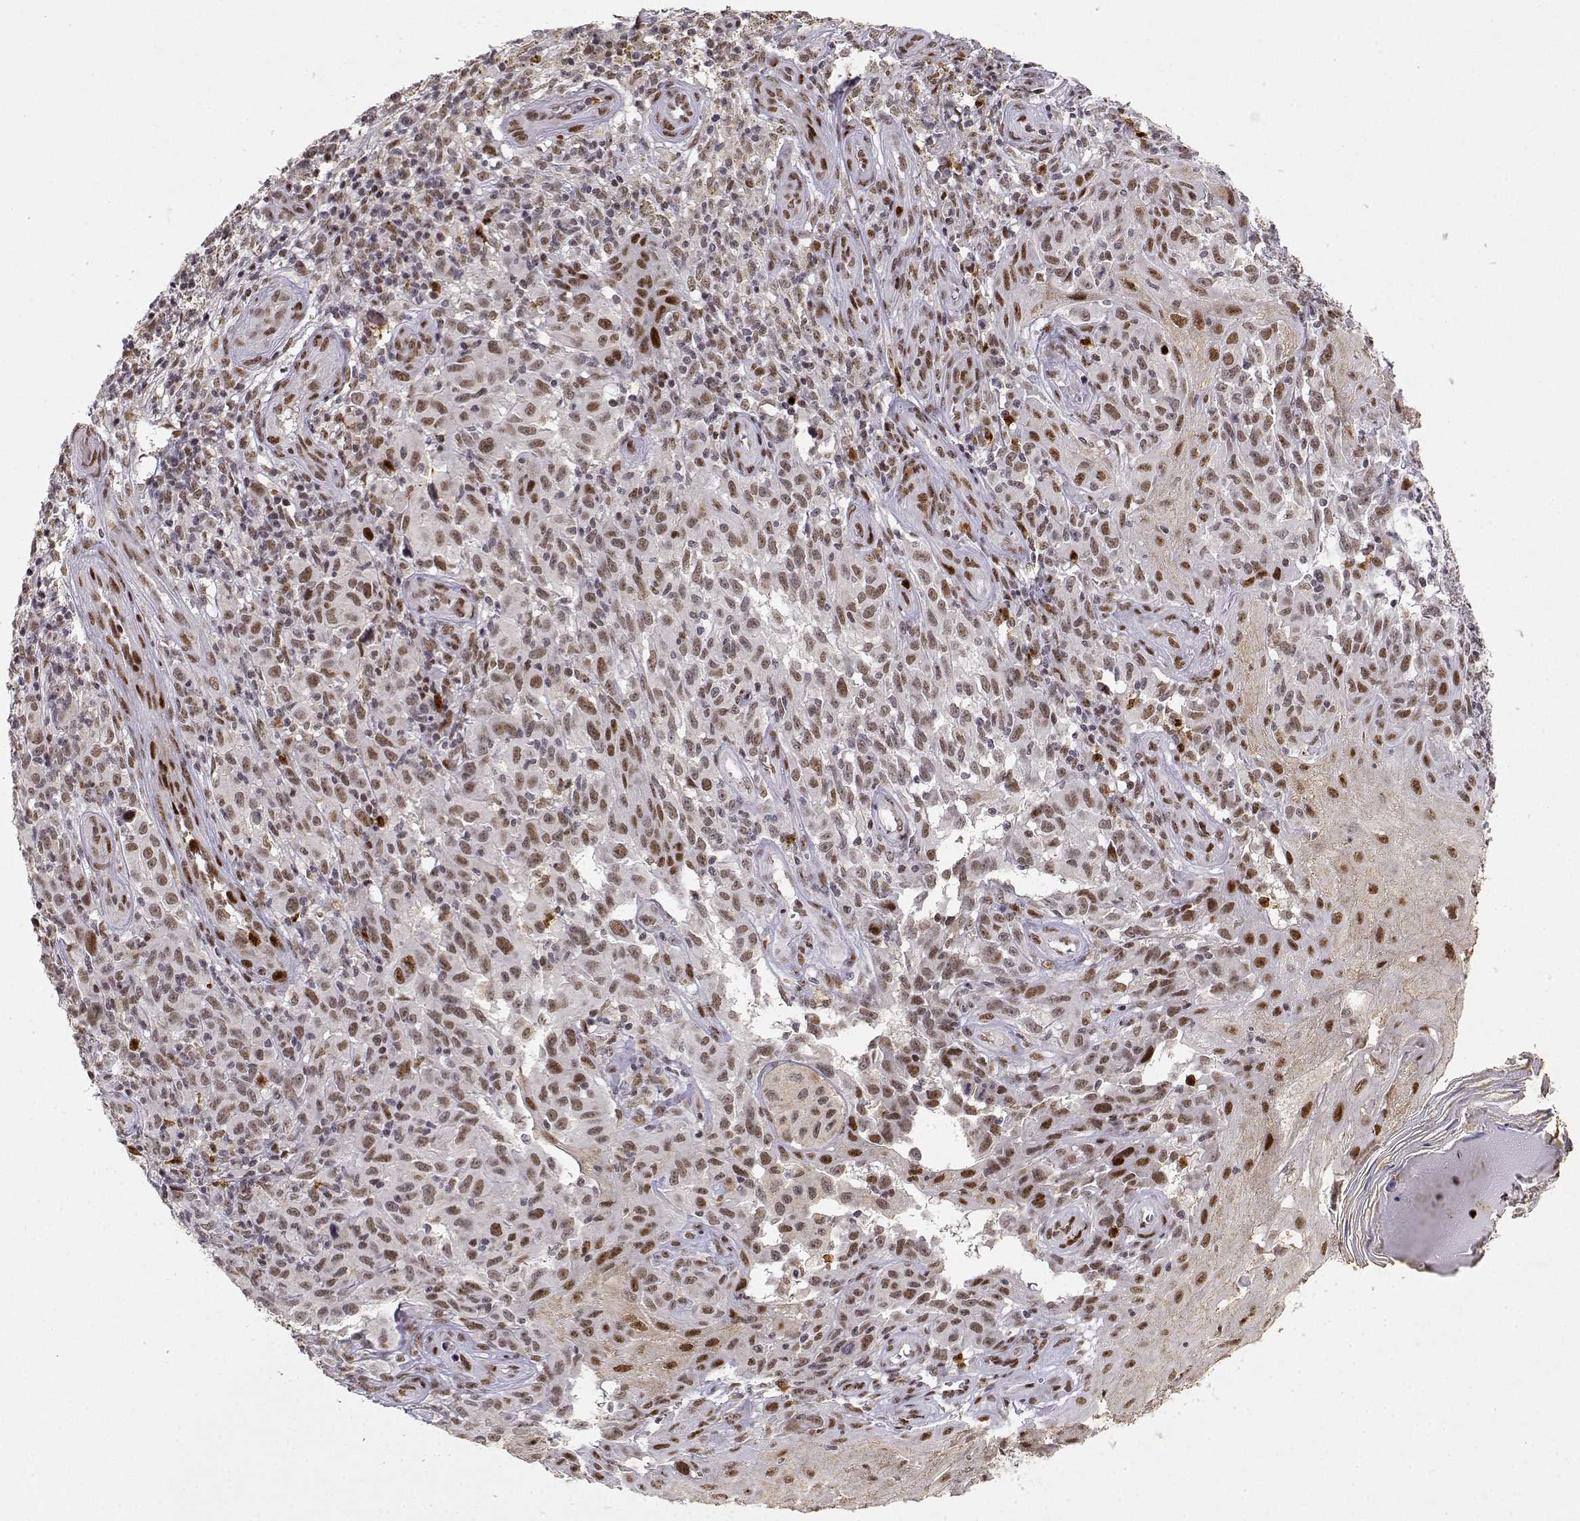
{"staining": {"intensity": "moderate", "quantity": ">75%", "location": "nuclear"}, "tissue": "melanoma", "cell_type": "Tumor cells", "image_type": "cancer", "snomed": [{"axis": "morphology", "description": "Malignant melanoma, NOS"}, {"axis": "topography", "description": "Skin"}], "caption": "The micrograph reveals immunohistochemical staining of malignant melanoma. There is moderate nuclear staining is identified in about >75% of tumor cells.", "gene": "RSF1", "patient": {"sex": "female", "age": 53}}